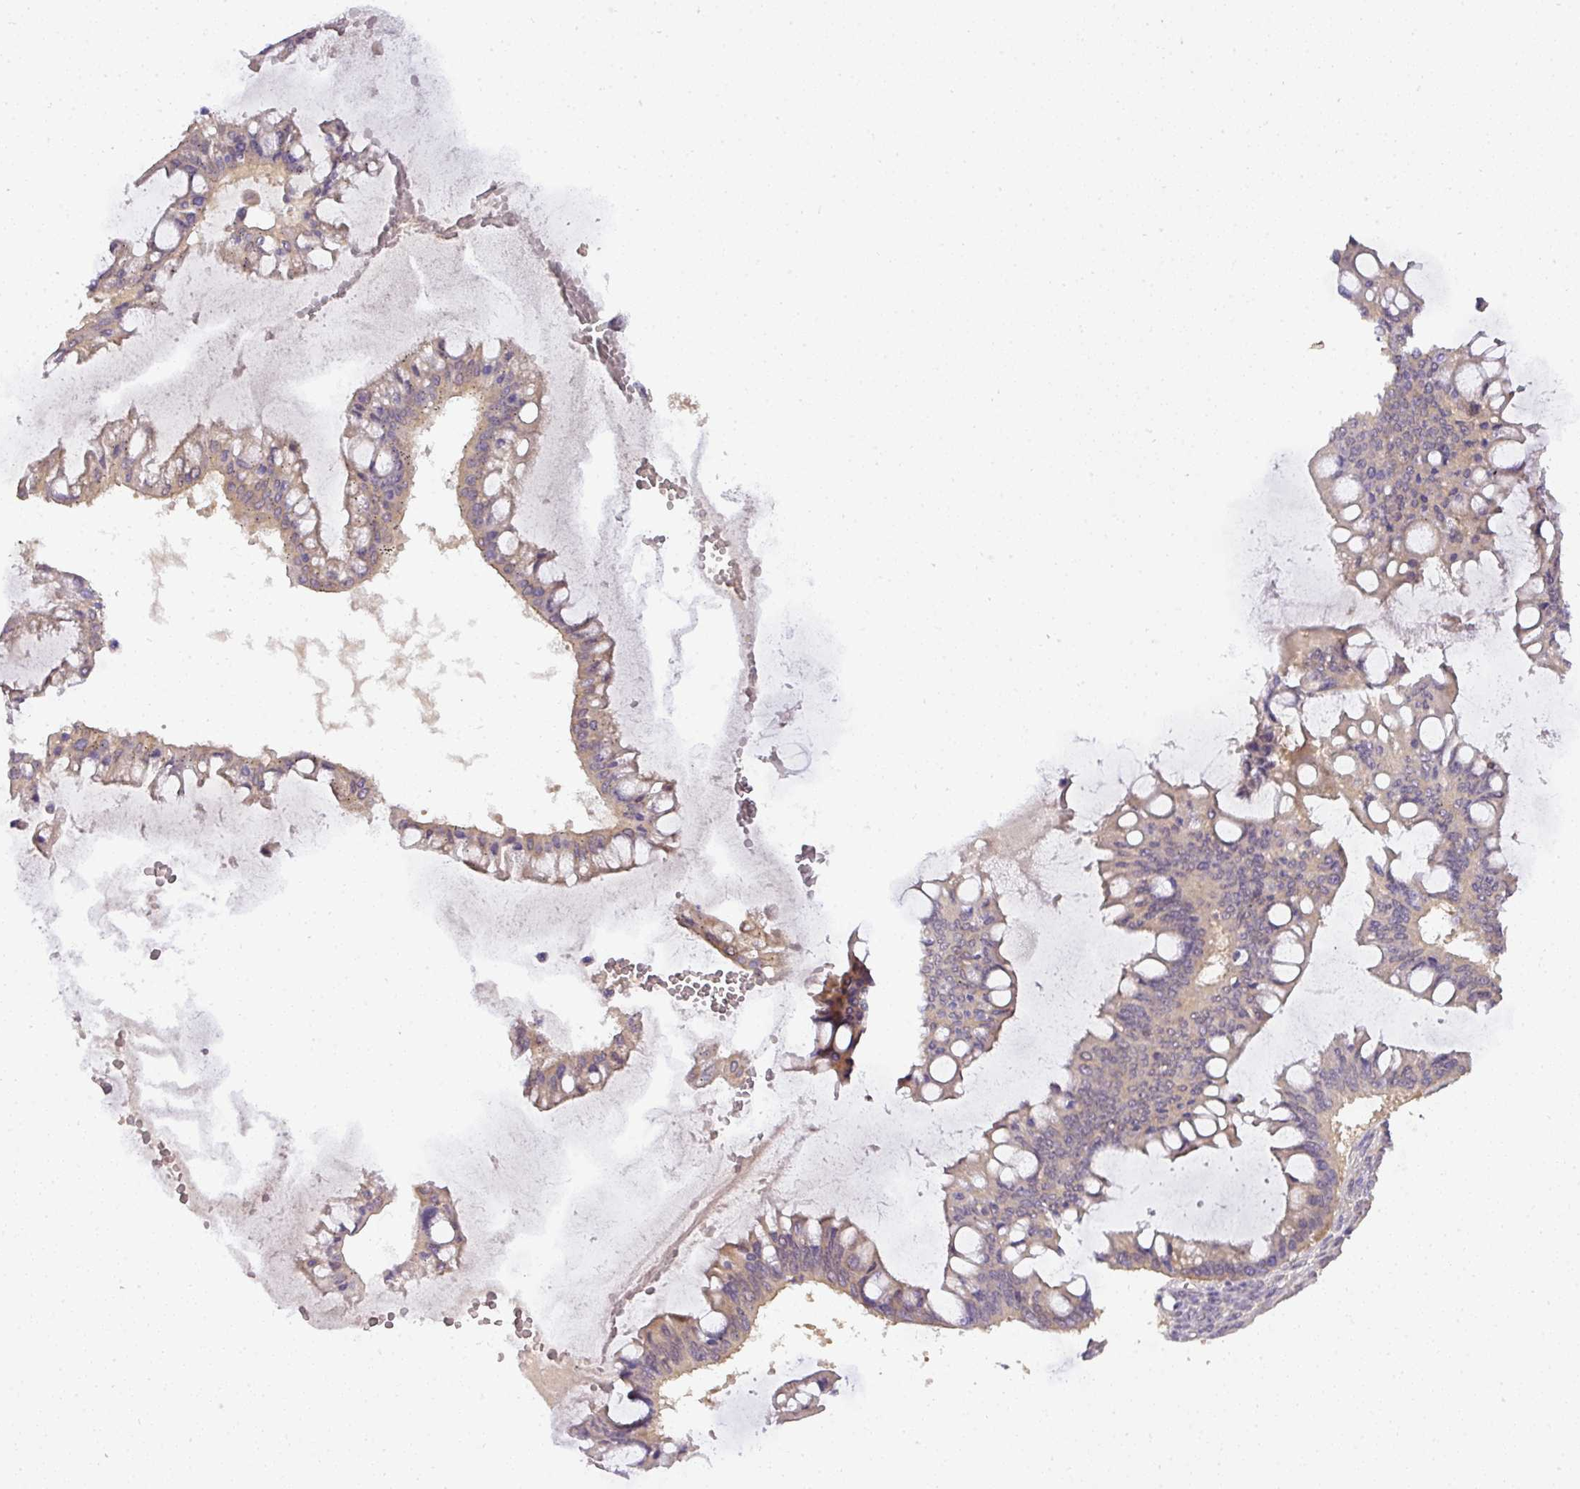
{"staining": {"intensity": "weak", "quantity": "25%-75%", "location": "cytoplasmic/membranous"}, "tissue": "ovarian cancer", "cell_type": "Tumor cells", "image_type": "cancer", "snomed": [{"axis": "morphology", "description": "Cystadenocarcinoma, mucinous, NOS"}, {"axis": "topography", "description": "Ovary"}], "caption": "Human mucinous cystadenocarcinoma (ovarian) stained with a protein marker demonstrates weak staining in tumor cells.", "gene": "ADH5", "patient": {"sex": "female", "age": 73}}